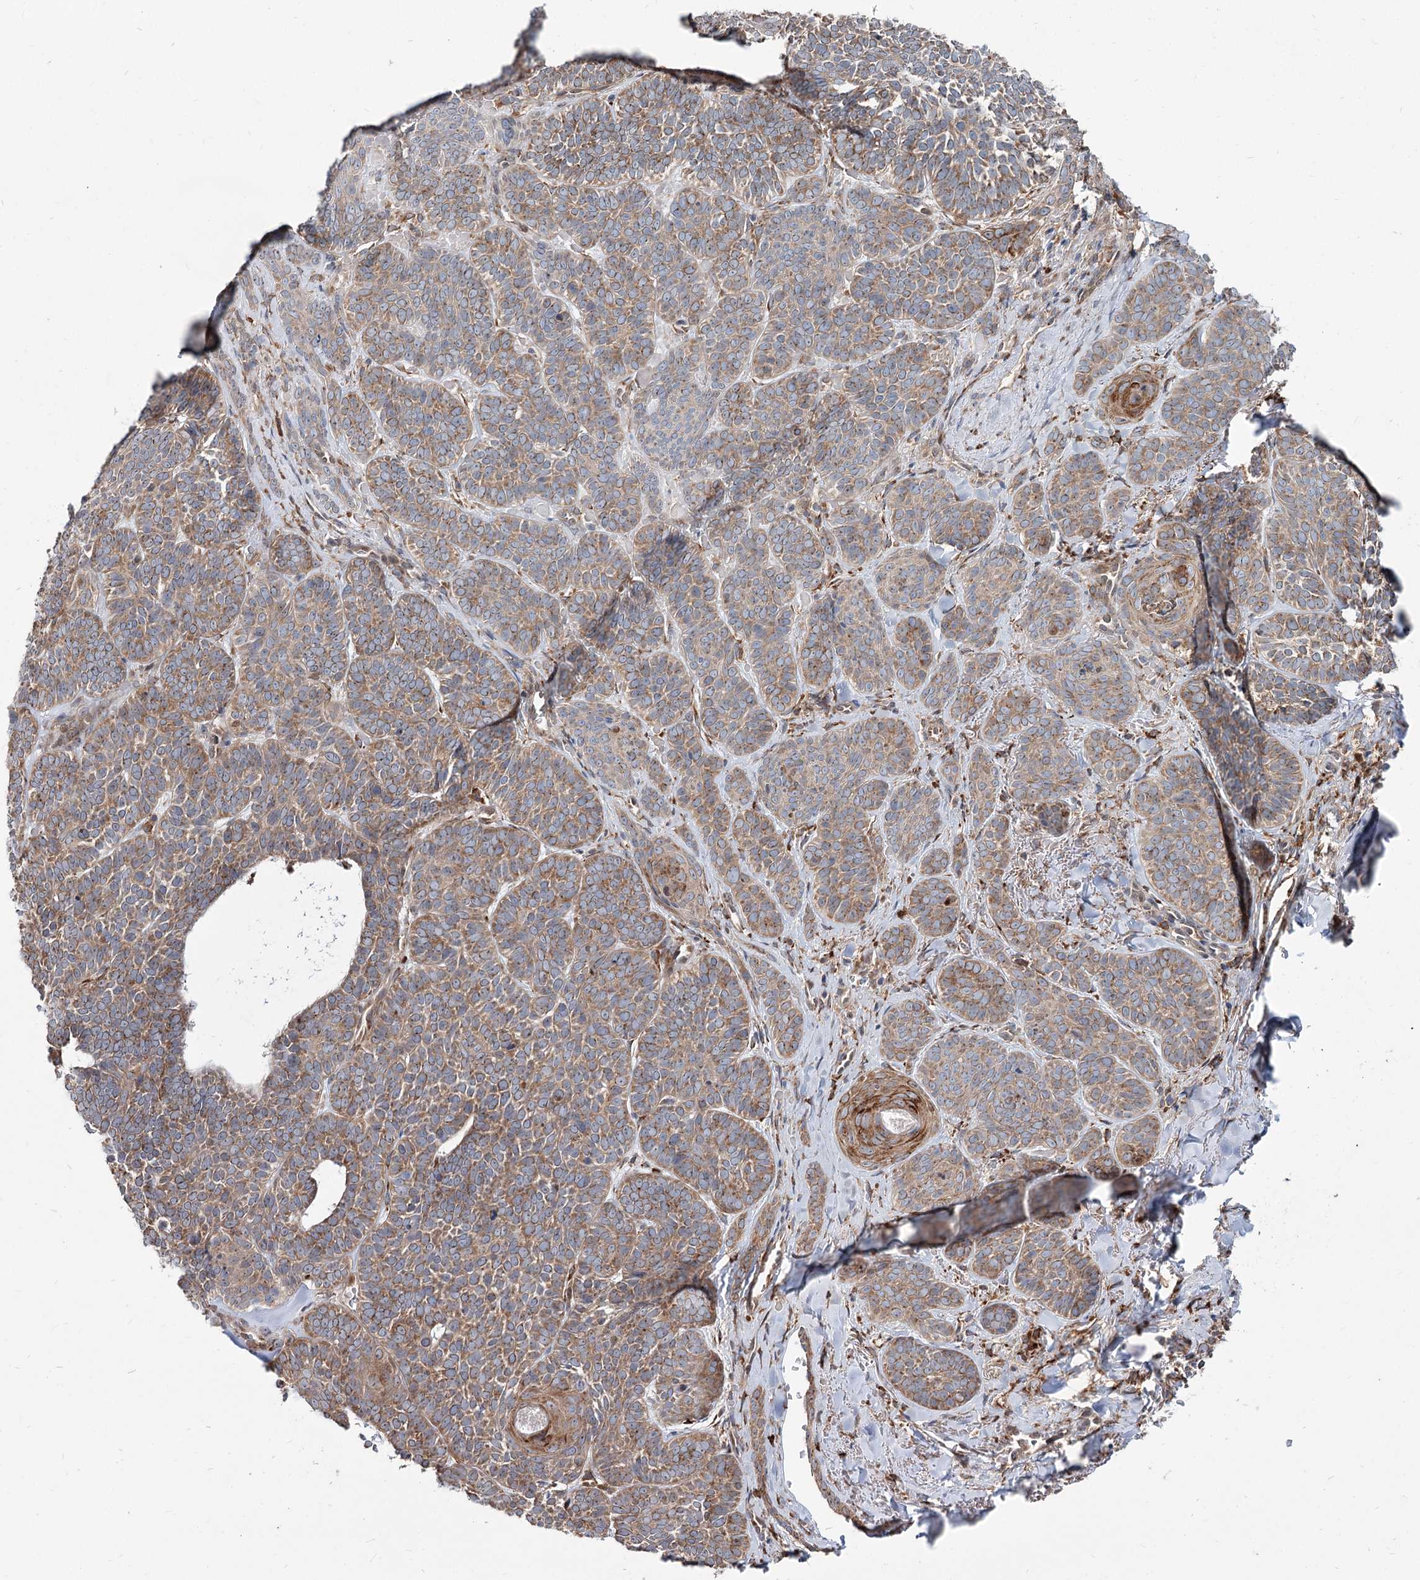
{"staining": {"intensity": "moderate", "quantity": ">75%", "location": "cytoplasmic/membranous"}, "tissue": "skin cancer", "cell_type": "Tumor cells", "image_type": "cancer", "snomed": [{"axis": "morphology", "description": "Basal cell carcinoma"}, {"axis": "topography", "description": "Skin"}], "caption": "An image of human skin cancer (basal cell carcinoma) stained for a protein exhibits moderate cytoplasmic/membranous brown staining in tumor cells. The protein is shown in brown color, while the nuclei are stained blue.", "gene": "SPART", "patient": {"sex": "male", "age": 85}}